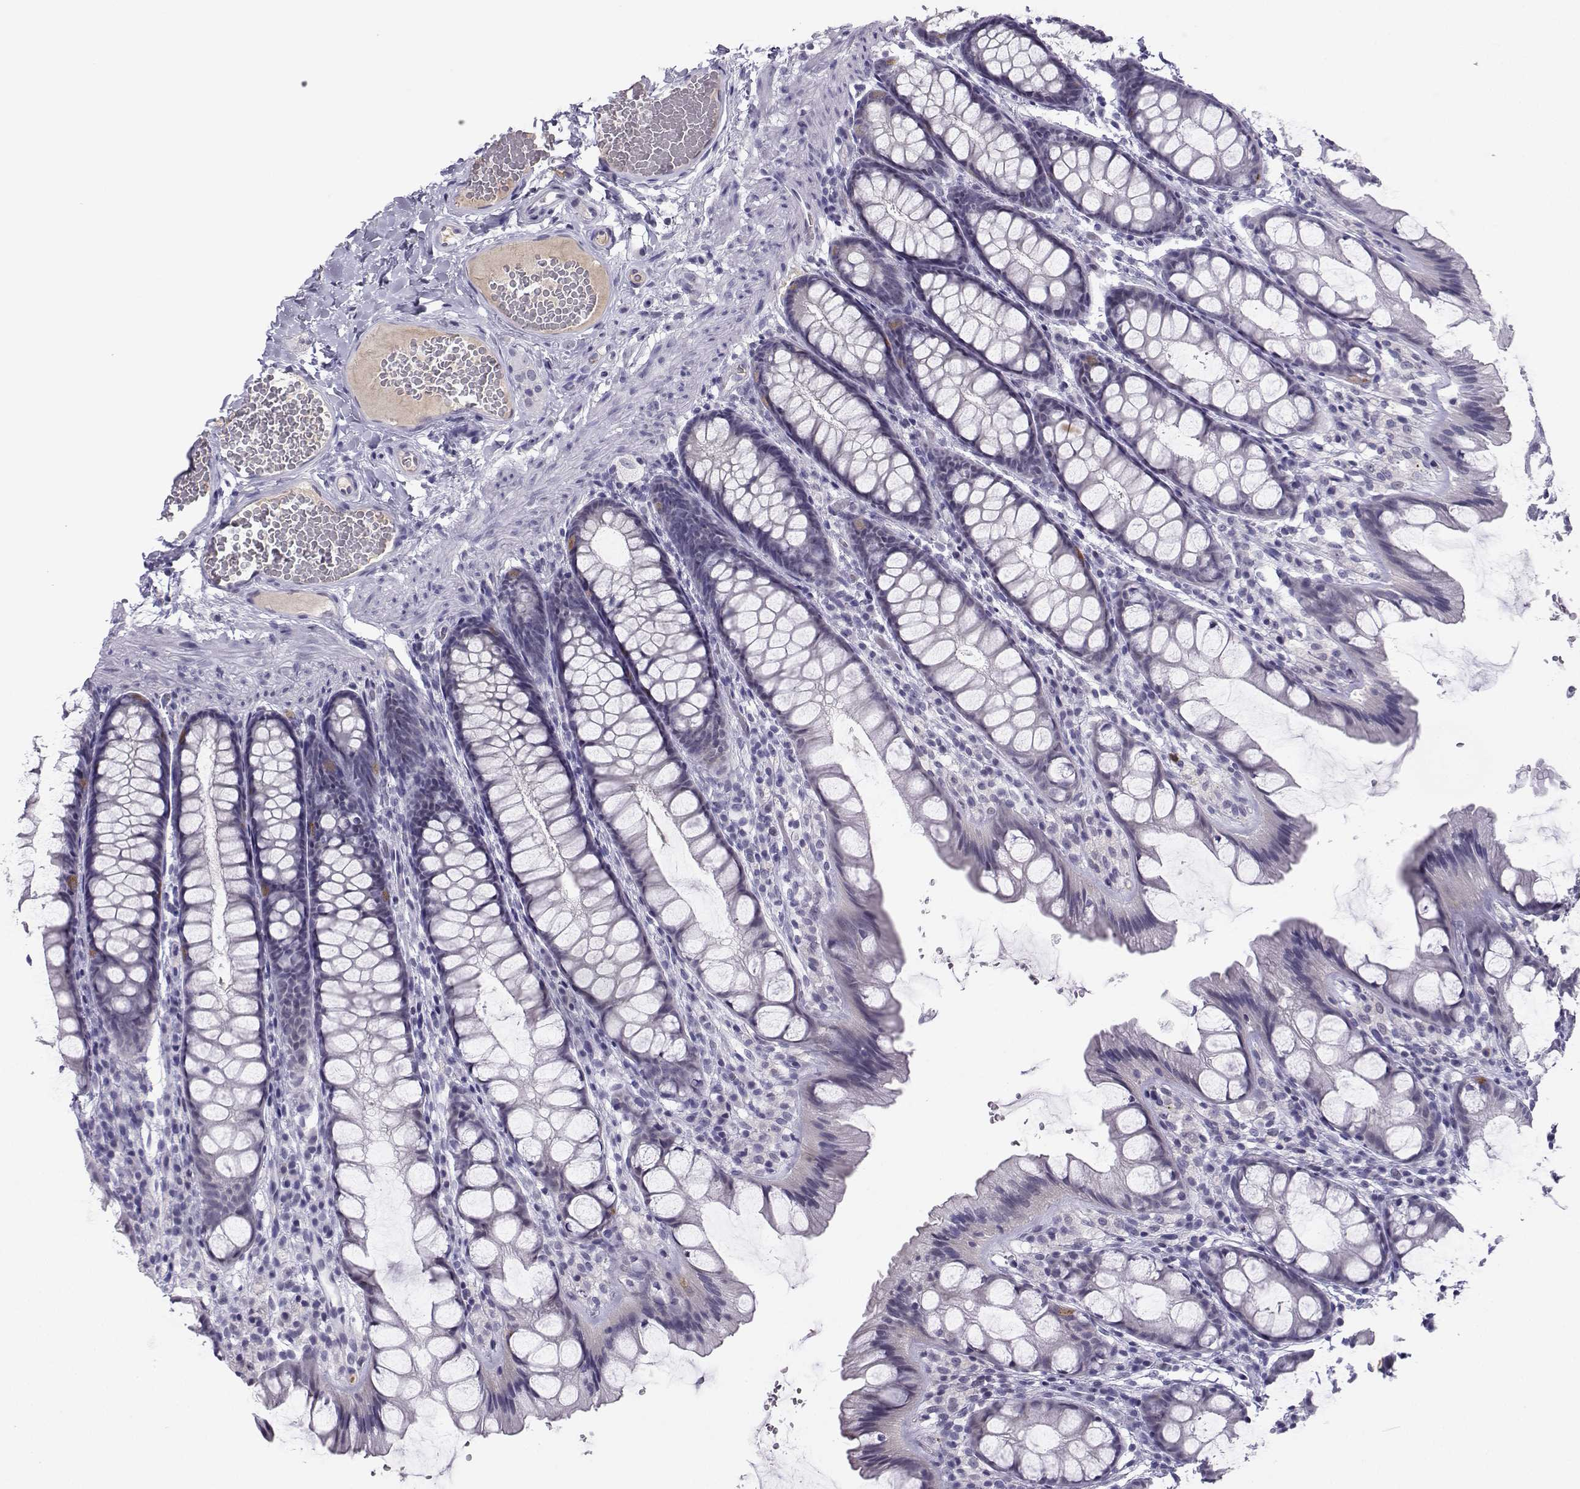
{"staining": {"intensity": "negative", "quantity": "none", "location": "none"}, "tissue": "colon", "cell_type": "Endothelial cells", "image_type": "normal", "snomed": [{"axis": "morphology", "description": "Normal tissue, NOS"}, {"axis": "topography", "description": "Colon"}], "caption": "This is a photomicrograph of immunohistochemistry staining of normal colon, which shows no positivity in endothelial cells. The staining is performed using DAB brown chromogen with nuclei counter-stained in using hematoxylin.", "gene": "LHX1", "patient": {"sex": "male", "age": 47}}